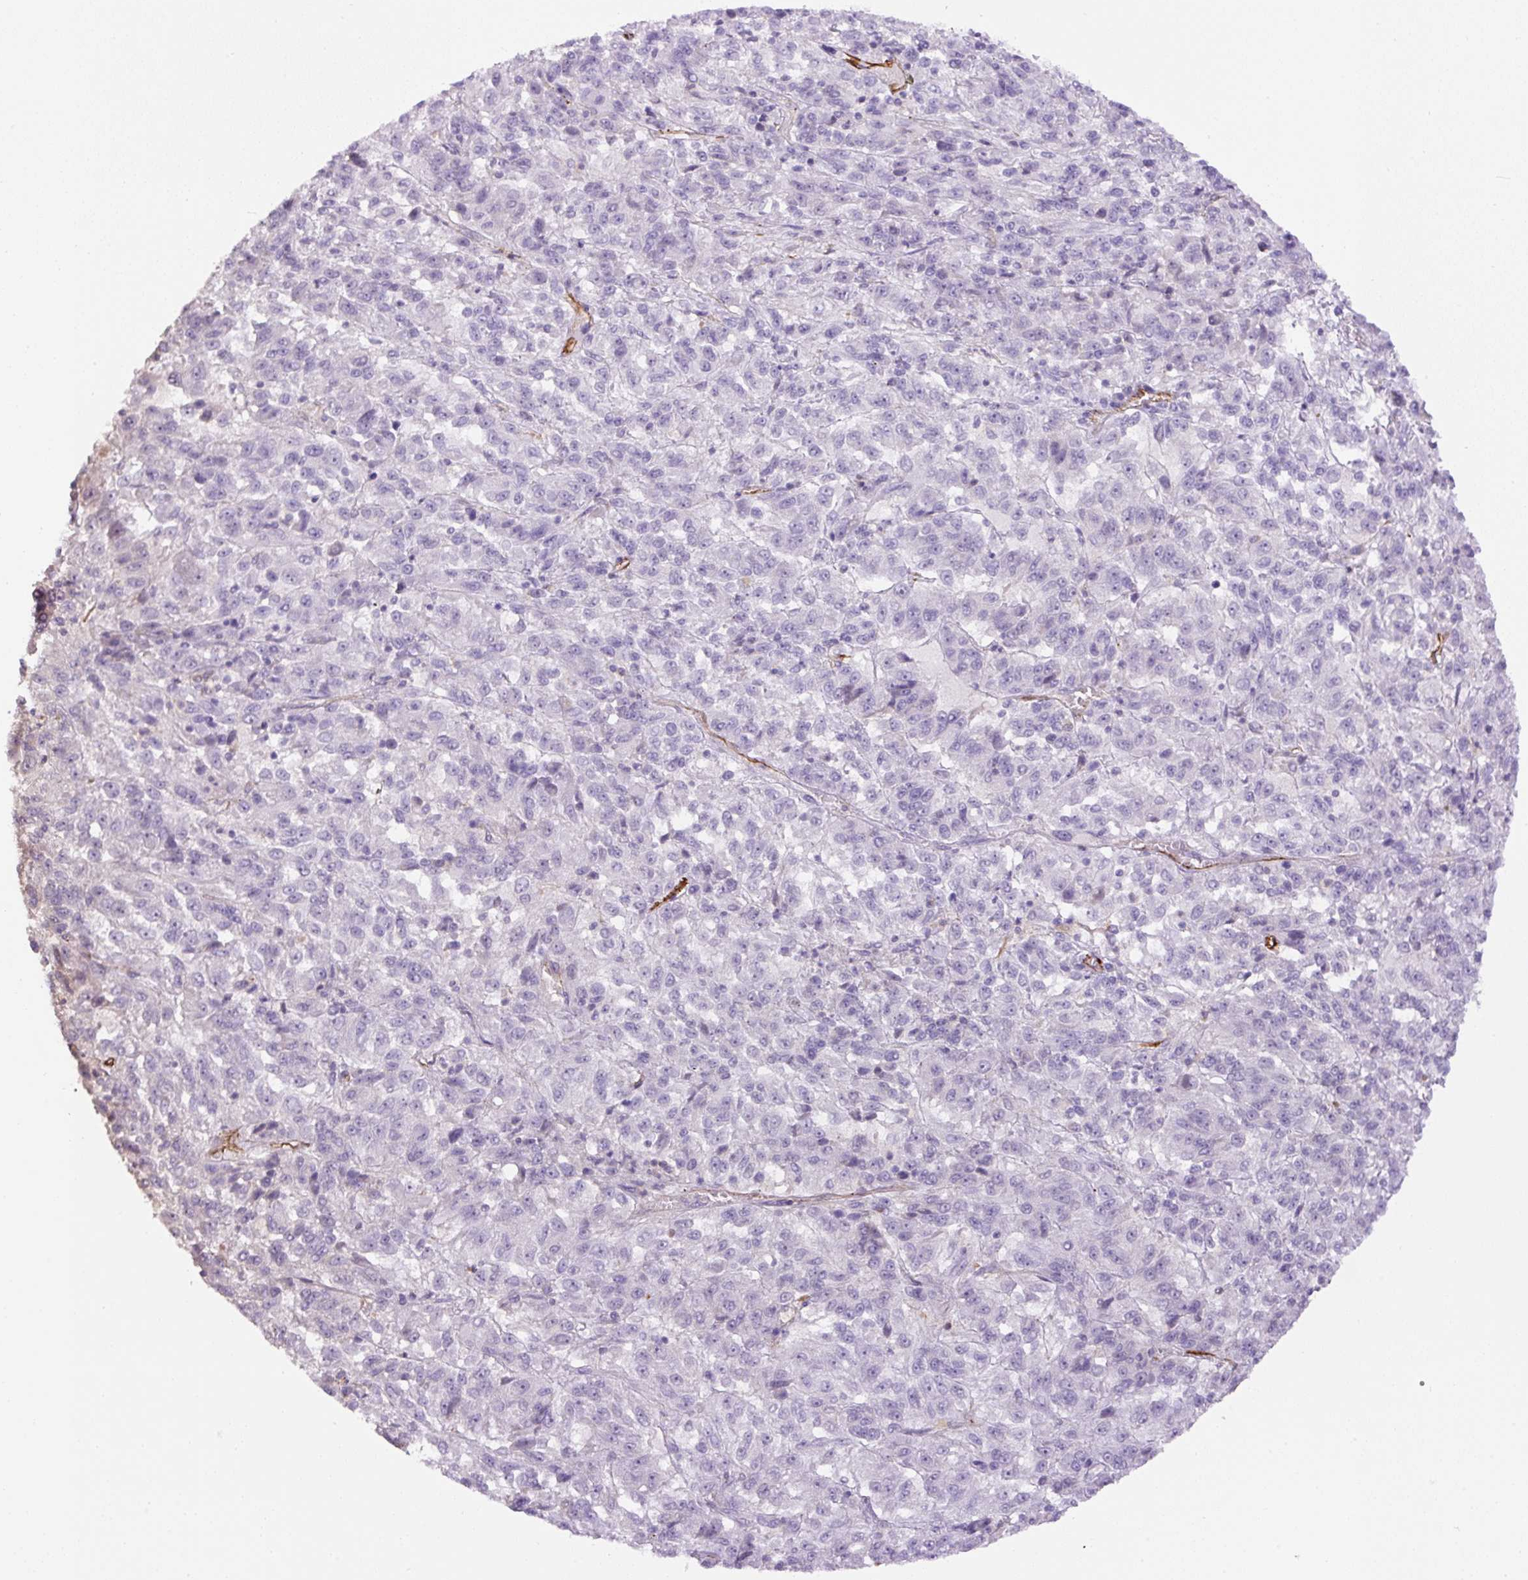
{"staining": {"intensity": "negative", "quantity": "none", "location": "none"}, "tissue": "melanoma", "cell_type": "Tumor cells", "image_type": "cancer", "snomed": [{"axis": "morphology", "description": "Malignant melanoma, Metastatic site"}, {"axis": "topography", "description": "Lung"}], "caption": "A micrograph of malignant melanoma (metastatic site) stained for a protein displays no brown staining in tumor cells.", "gene": "B3GALT5", "patient": {"sex": "male", "age": 64}}